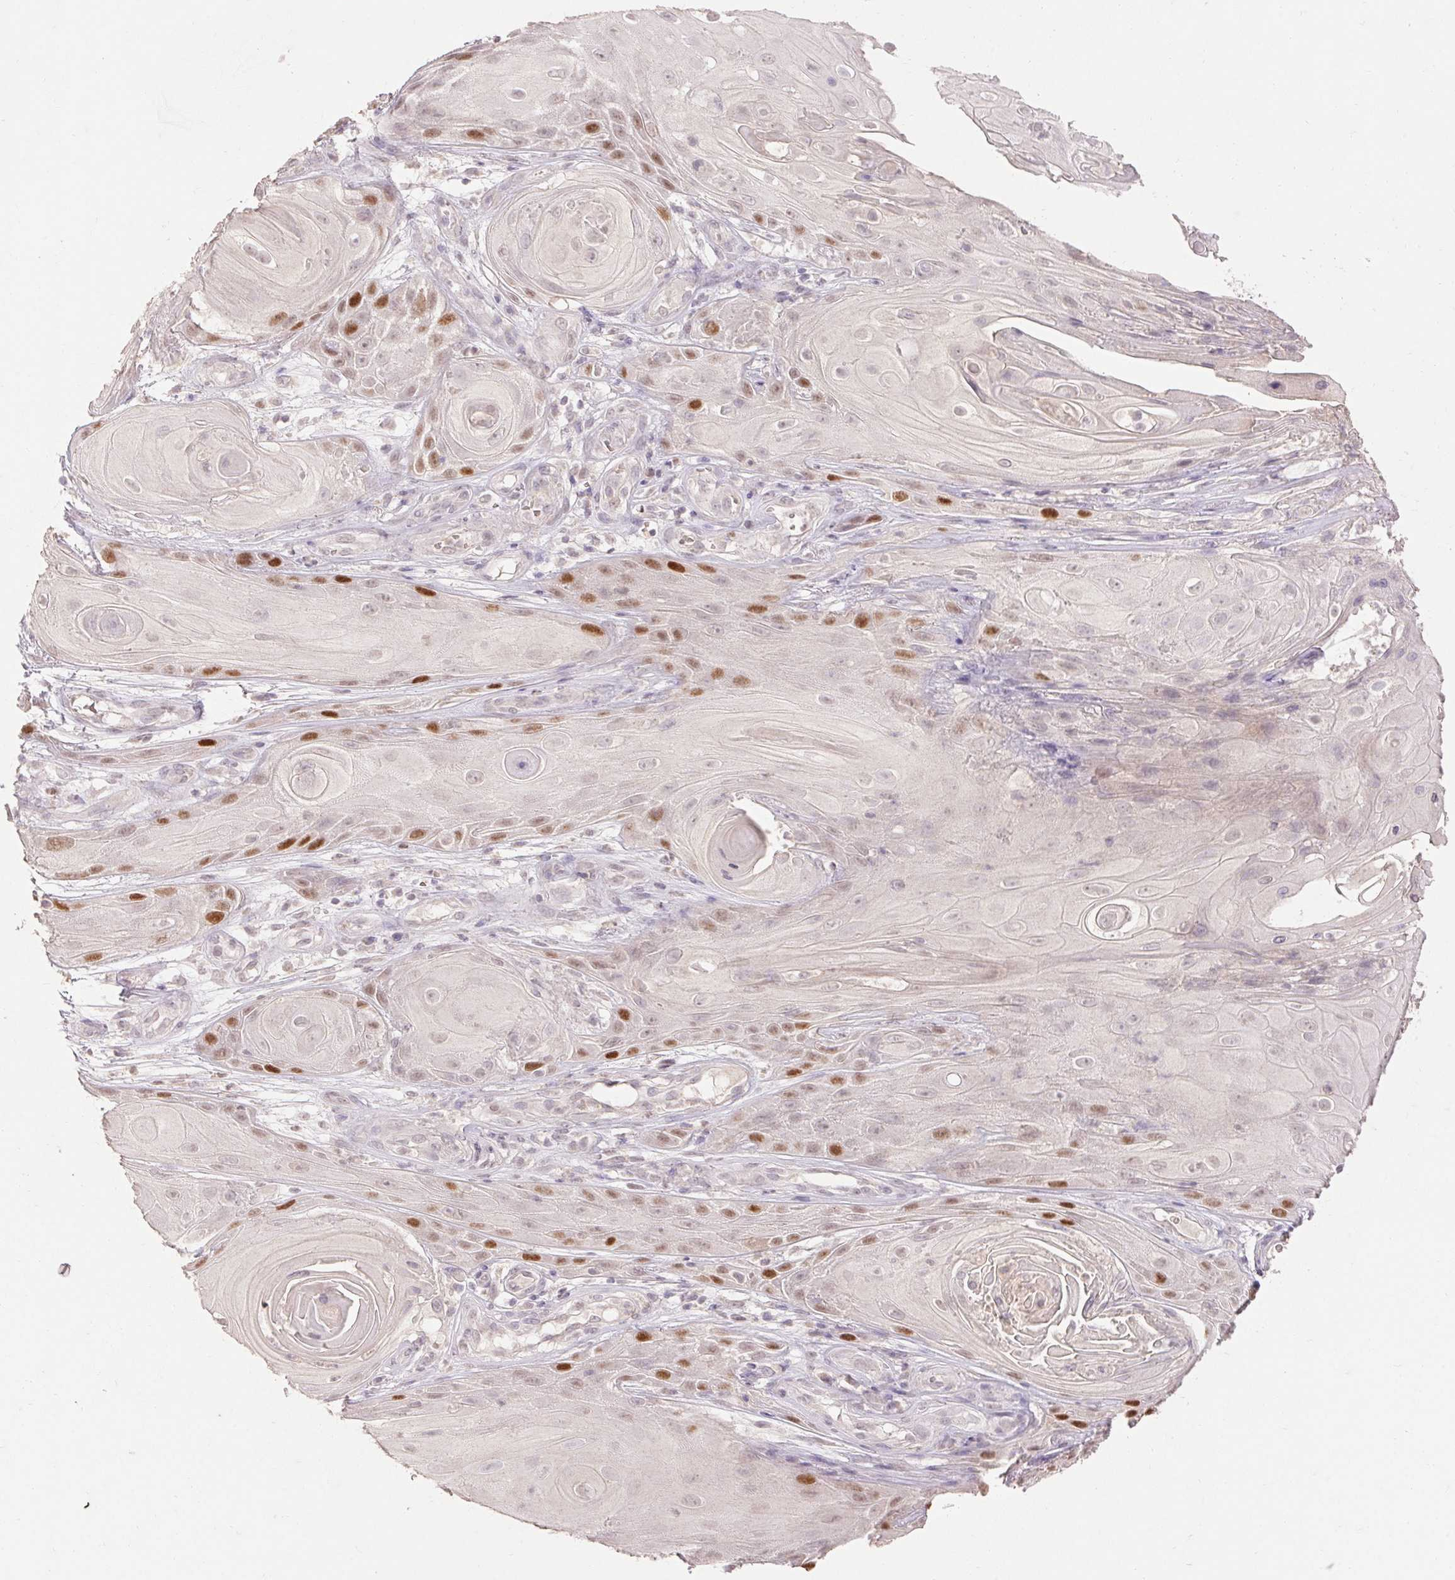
{"staining": {"intensity": "strong", "quantity": "<25%", "location": "nuclear"}, "tissue": "skin cancer", "cell_type": "Tumor cells", "image_type": "cancer", "snomed": [{"axis": "morphology", "description": "Squamous cell carcinoma, NOS"}, {"axis": "topography", "description": "Skin"}], "caption": "Immunohistochemical staining of skin cancer (squamous cell carcinoma) exhibits strong nuclear protein expression in approximately <25% of tumor cells.", "gene": "SKP2", "patient": {"sex": "male", "age": 62}}